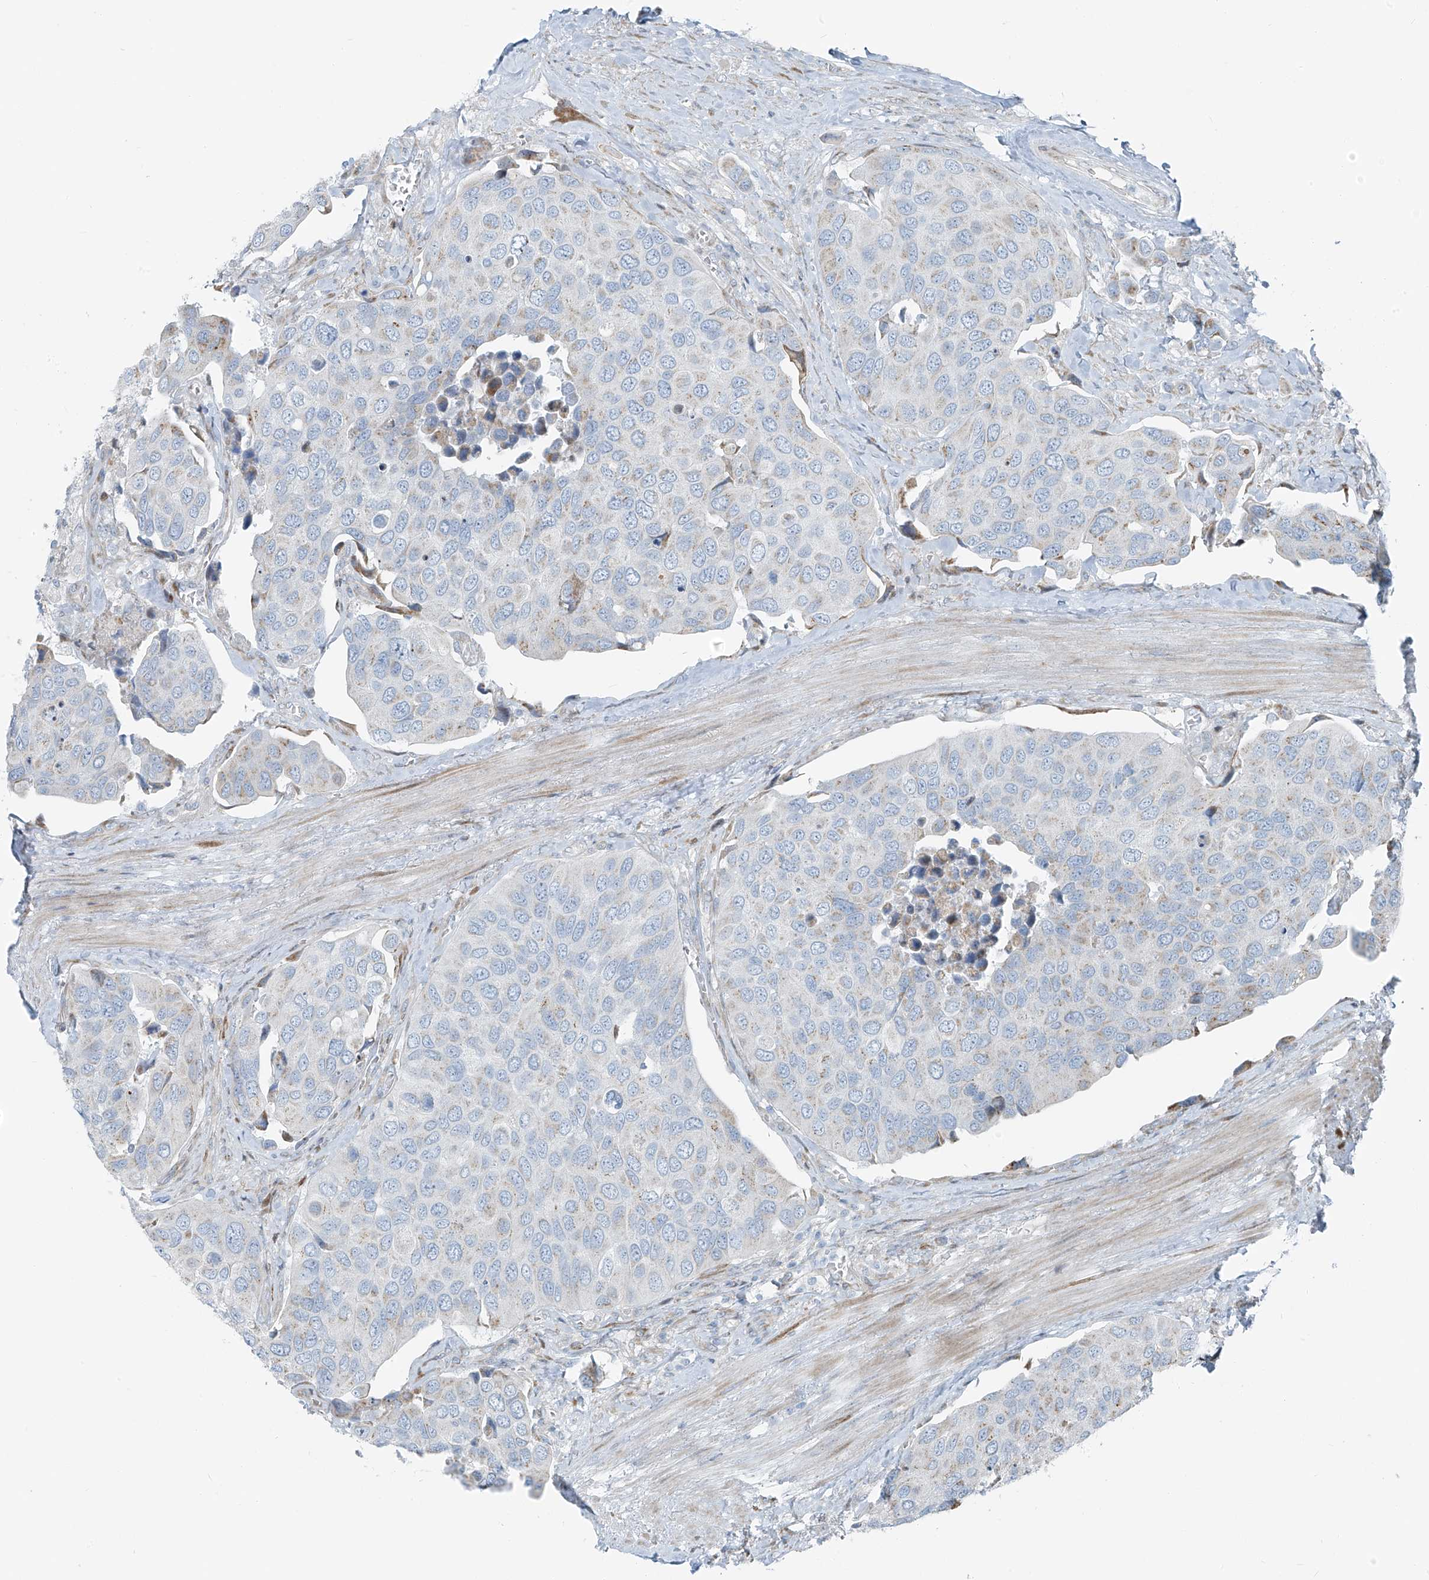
{"staining": {"intensity": "negative", "quantity": "none", "location": "none"}, "tissue": "urothelial cancer", "cell_type": "Tumor cells", "image_type": "cancer", "snomed": [{"axis": "morphology", "description": "Urothelial carcinoma, High grade"}, {"axis": "topography", "description": "Urinary bladder"}], "caption": "A histopathology image of human urothelial carcinoma (high-grade) is negative for staining in tumor cells.", "gene": "HIC2", "patient": {"sex": "male", "age": 74}}